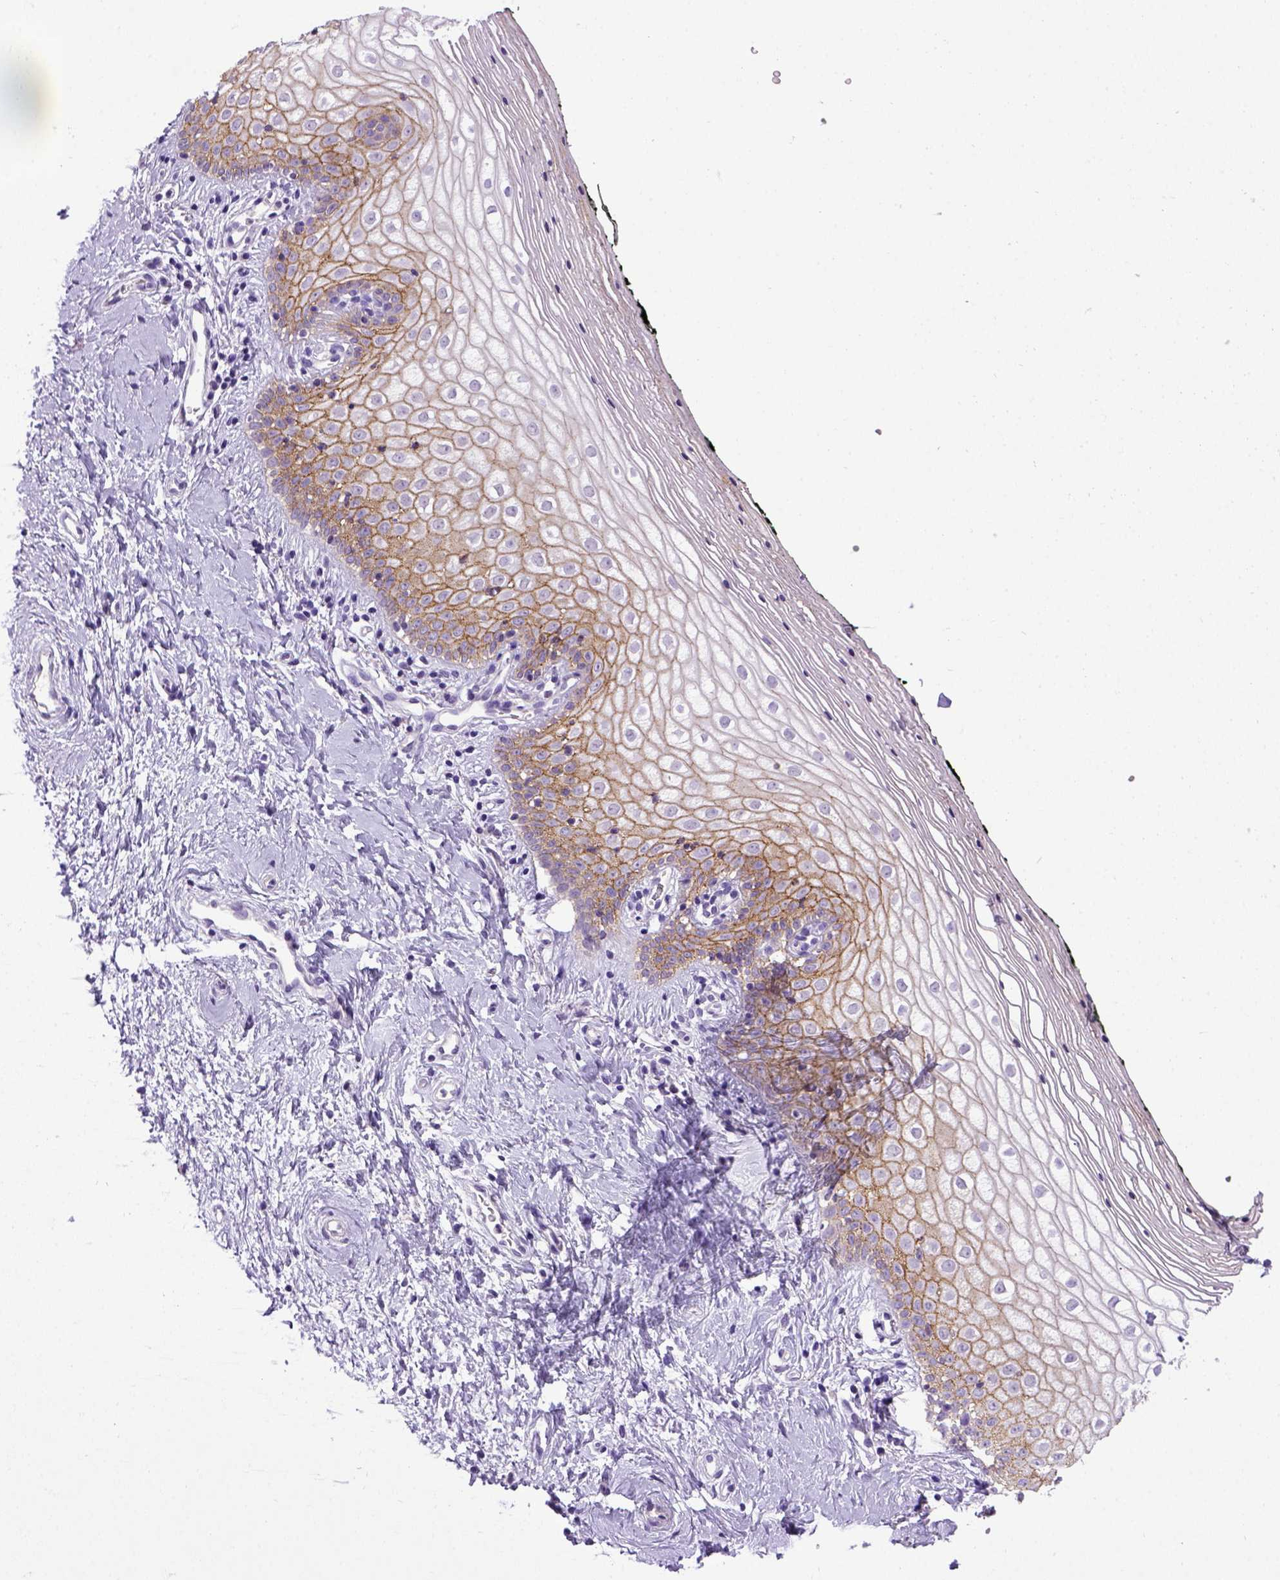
{"staining": {"intensity": "moderate", "quantity": "25%-75%", "location": "cytoplasmic/membranous"}, "tissue": "vagina", "cell_type": "Squamous epithelial cells", "image_type": "normal", "snomed": [{"axis": "morphology", "description": "Normal tissue, NOS"}, {"axis": "topography", "description": "Vagina"}], "caption": "Human vagina stained for a protein (brown) exhibits moderate cytoplasmic/membranous positive positivity in approximately 25%-75% of squamous epithelial cells.", "gene": "CDH1", "patient": {"sex": "female", "age": 47}}